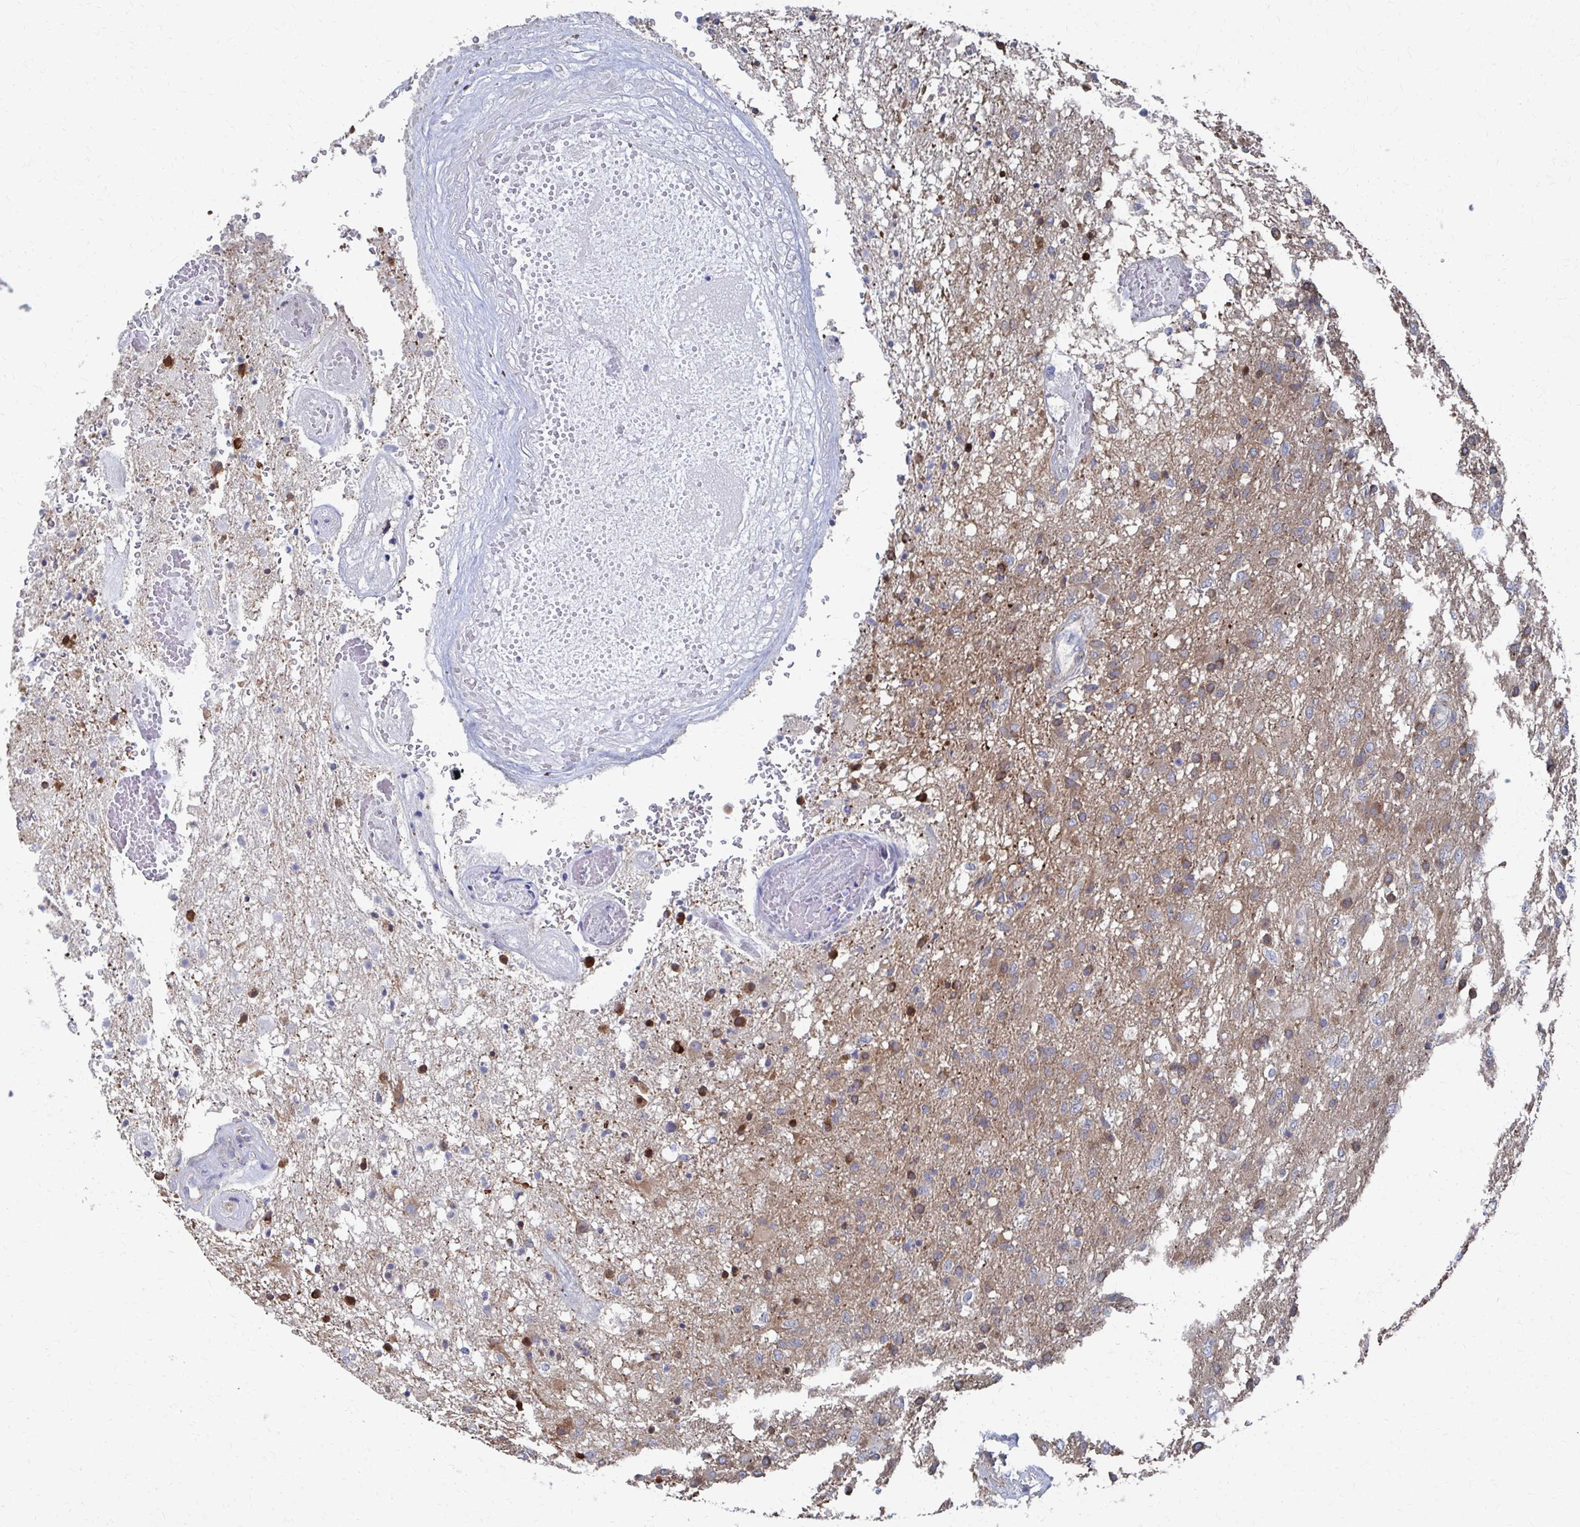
{"staining": {"intensity": "moderate", "quantity": "<25%", "location": "cytoplasmic/membranous"}, "tissue": "glioma", "cell_type": "Tumor cells", "image_type": "cancer", "snomed": [{"axis": "morphology", "description": "Glioma, malignant, High grade"}, {"axis": "topography", "description": "Brain"}], "caption": "Protein staining of malignant high-grade glioma tissue exhibits moderate cytoplasmic/membranous positivity in about <25% of tumor cells.", "gene": "PLEKHG7", "patient": {"sex": "female", "age": 74}}